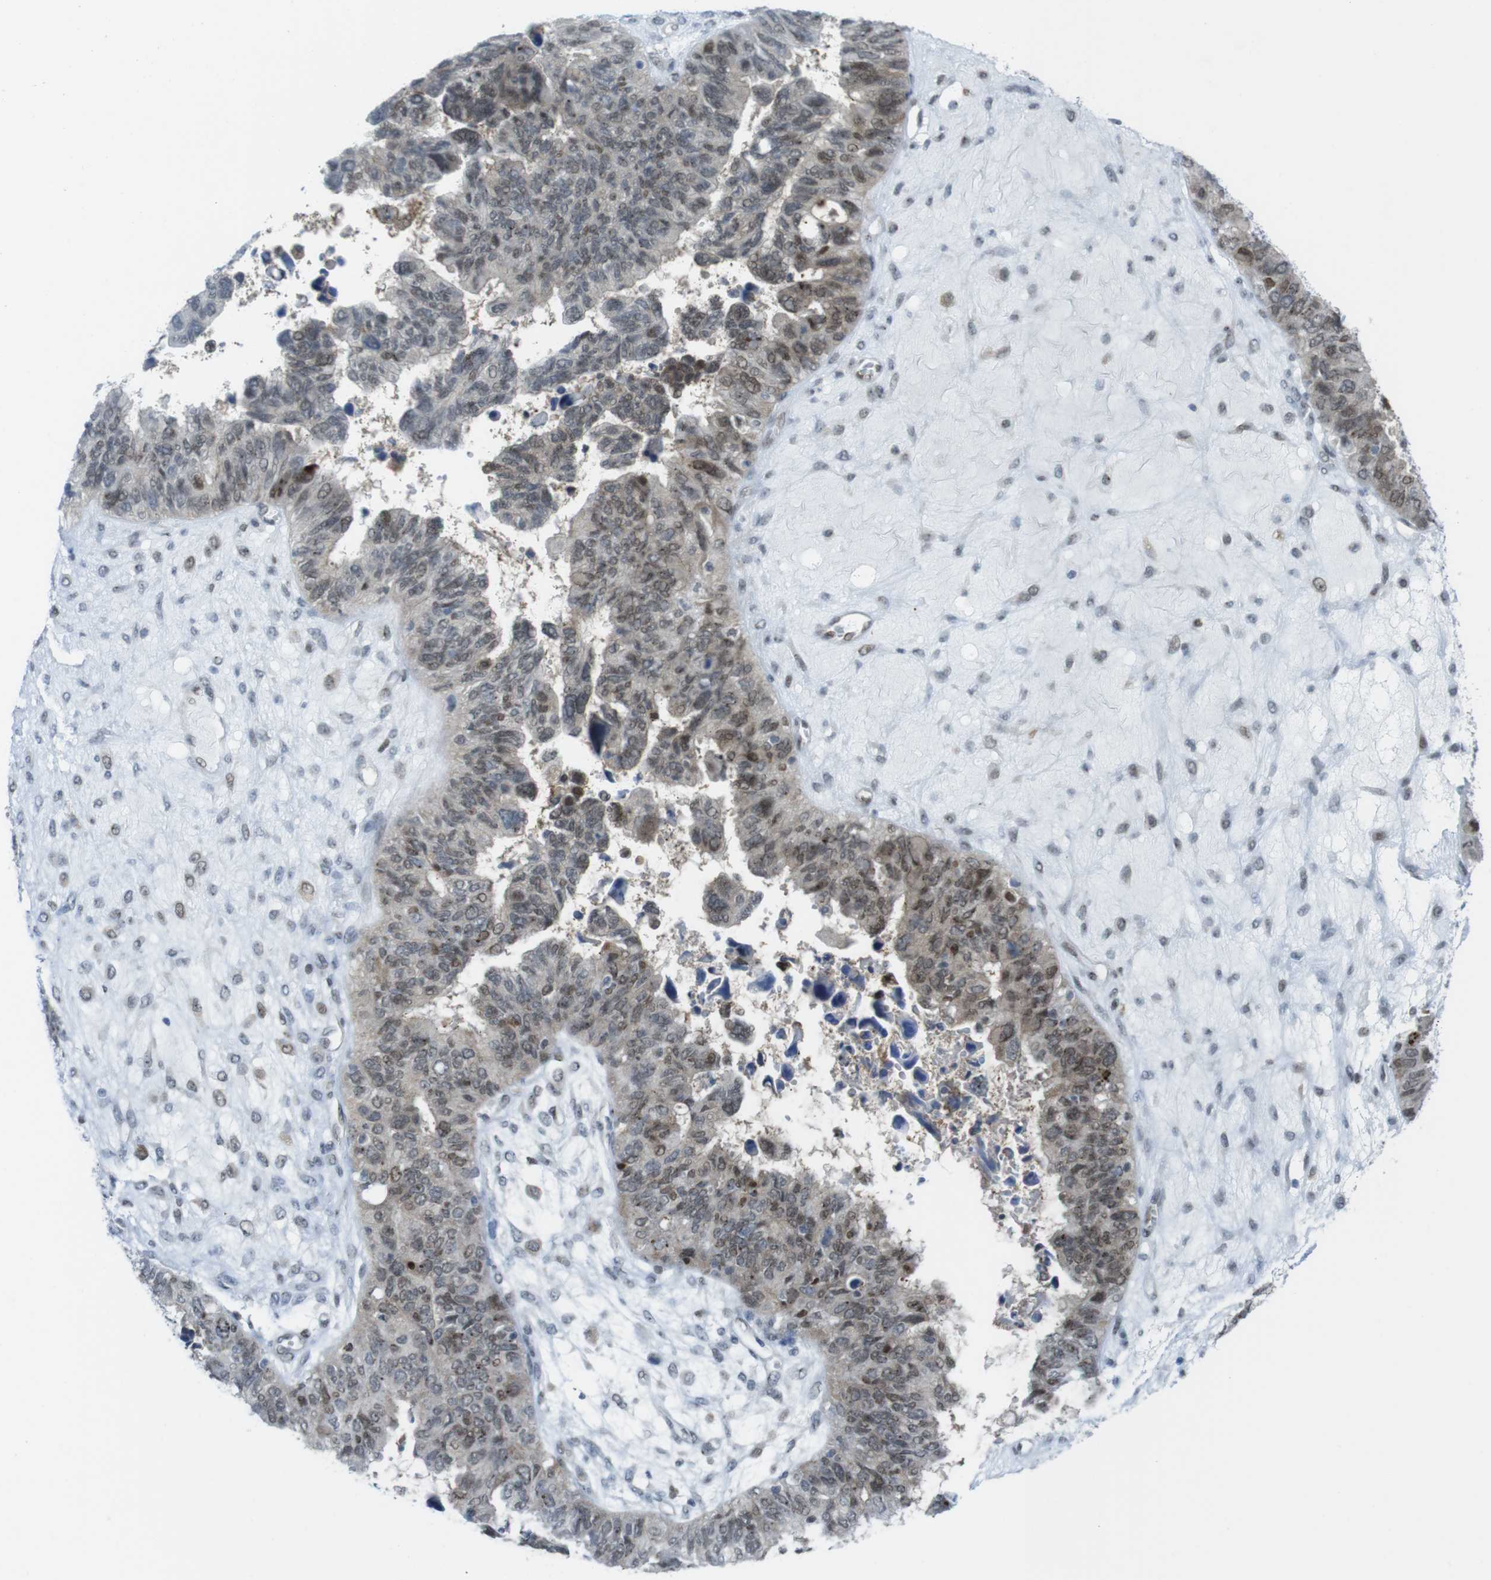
{"staining": {"intensity": "weak", "quantity": "25%-75%", "location": "cytoplasmic/membranous,nuclear"}, "tissue": "ovarian cancer", "cell_type": "Tumor cells", "image_type": "cancer", "snomed": [{"axis": "morphology", "description": "Cystadenocarcinoma, serous, NOS"}, {"axis": "topography", "description": "Ovary"}], "caption": "A micrograph of human serous cystadenocarcinoma (ovarian) stained for a protein displays weak cytoplasmic/membranous and nuclear brown staining in tumor cells. (IHC, brightfield microscopy, high magnification).", "gene": "UBB", "patient": {"sex": "female", "age": 79}}